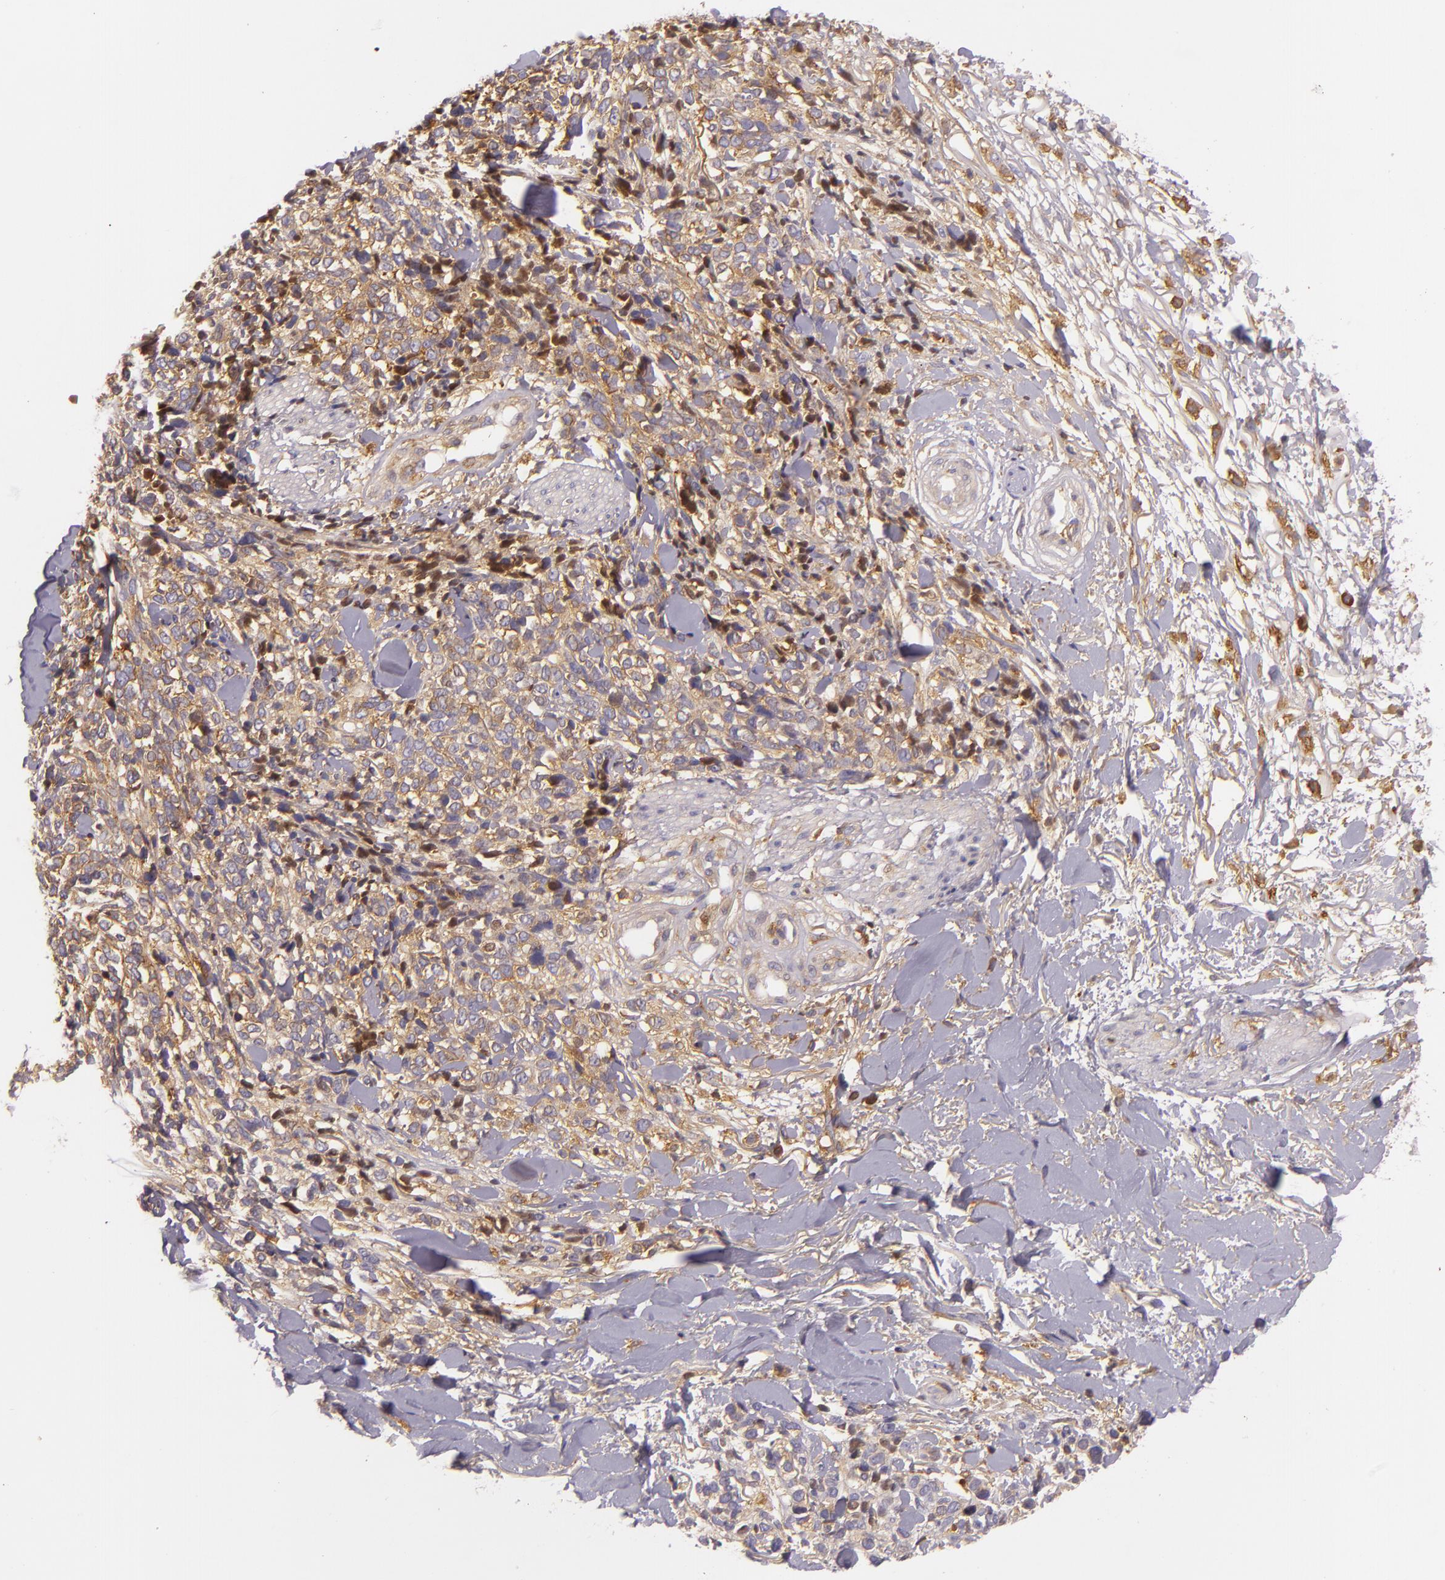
{"staining": {"intensity": "moderate", "quantity": ">75%", "location": "cytoplasmic/membranous"}, "tissue": "melanoma", "cell_type": "Tumor cells", "image_type": "cancer", "snomed": [{"axis": "morphology", "description": "Malignant melanoma, NOS"}, {"axis": "topography", "description": "Skin"}], "caption": "Immunohistochemical staining of malignant melanoma displays medium levels of moderate cytoplasmic/membranous staining in approximately >75% of tumor cells. (DAB = brown stain, brightfield microscopy at high magnification).", "gene": "TLN1", "patient": {"sex": "female", "age": 85}}